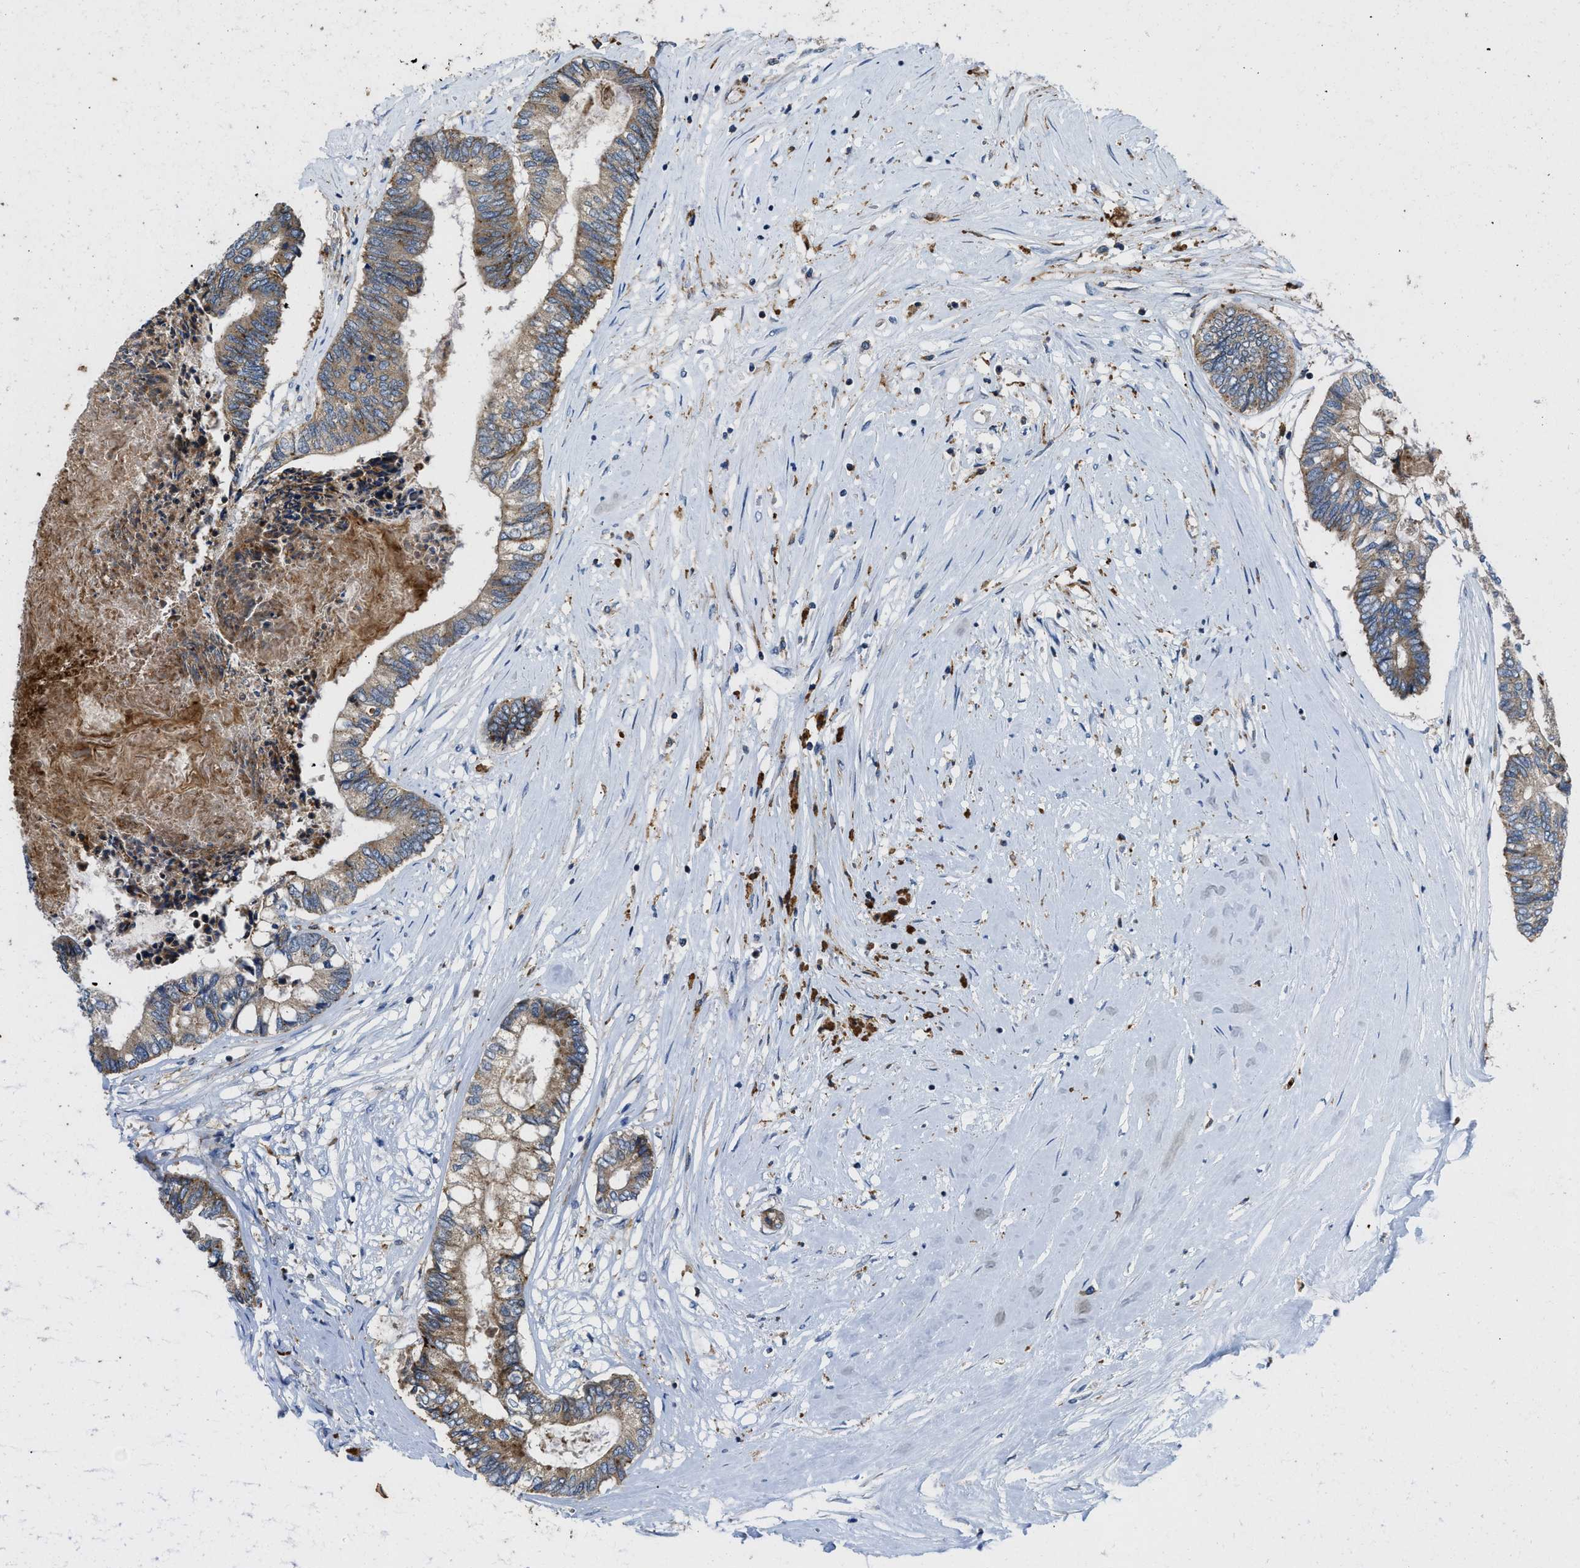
{"staining": {"intensity": "moderate", "quantity": ">75%", "location": "cytoplasmic/membranous"}, "tissue": "colorectal cancer", "cell_type": "Tumor cells", "image_type": "cancer", "snomed": [{"axis": "morphology", "description": "Adenocarcinoma, NOS"}, {"axis": "topography", "description": "Rectum"}], "caption": "Colorectal cancer stained with a brown dye exhibits moderate cytoplasmic/membranous positive staining in about >75% of tumor cells.", "gene": "ENPP4", "patient": {"sex": "male", "age": 63}}